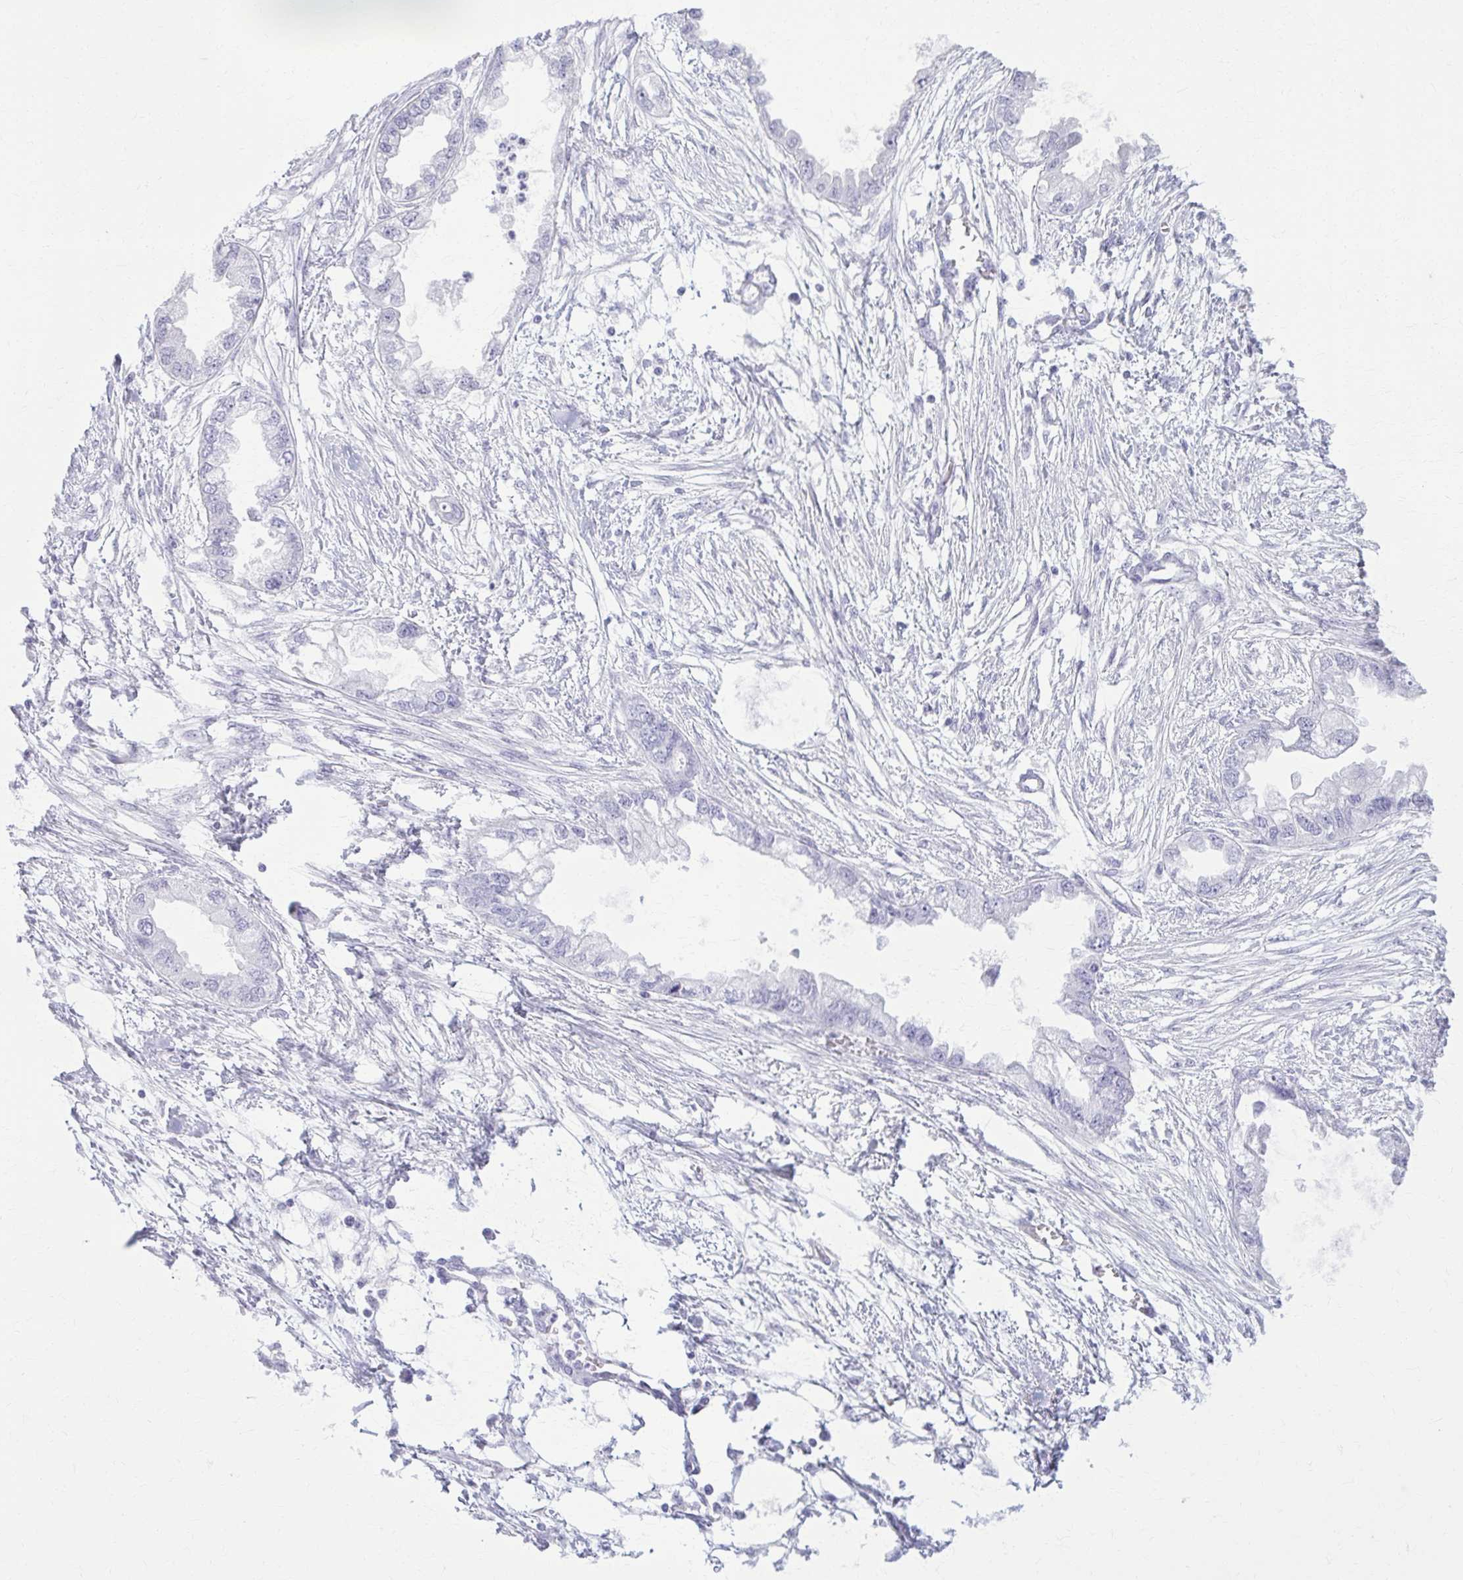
{"staining": {"intensity": "negative", "quantity": "none", "location": "none"}, "tissue": "endometrial cancer", "cell_type": "Tumor cells", "image_type": "cancer", "snomed": [{"axis": "morphology", "description": "Adenocarcinoma, NOS"}, {"axis": "morphology", "description": "Adenocarcinoma, metastatic, NOS"}, {"axis": "topography", "description": "Adipose tissue"}, {"axis": "topography", "description": "Endometrium"}], "caption": "A photomicrograph of human adenocarcinoma (endometrial) is negative for staining in tumor cells.", "gene": "KRT5", "patient": {"sex": "female", "age": 67}}